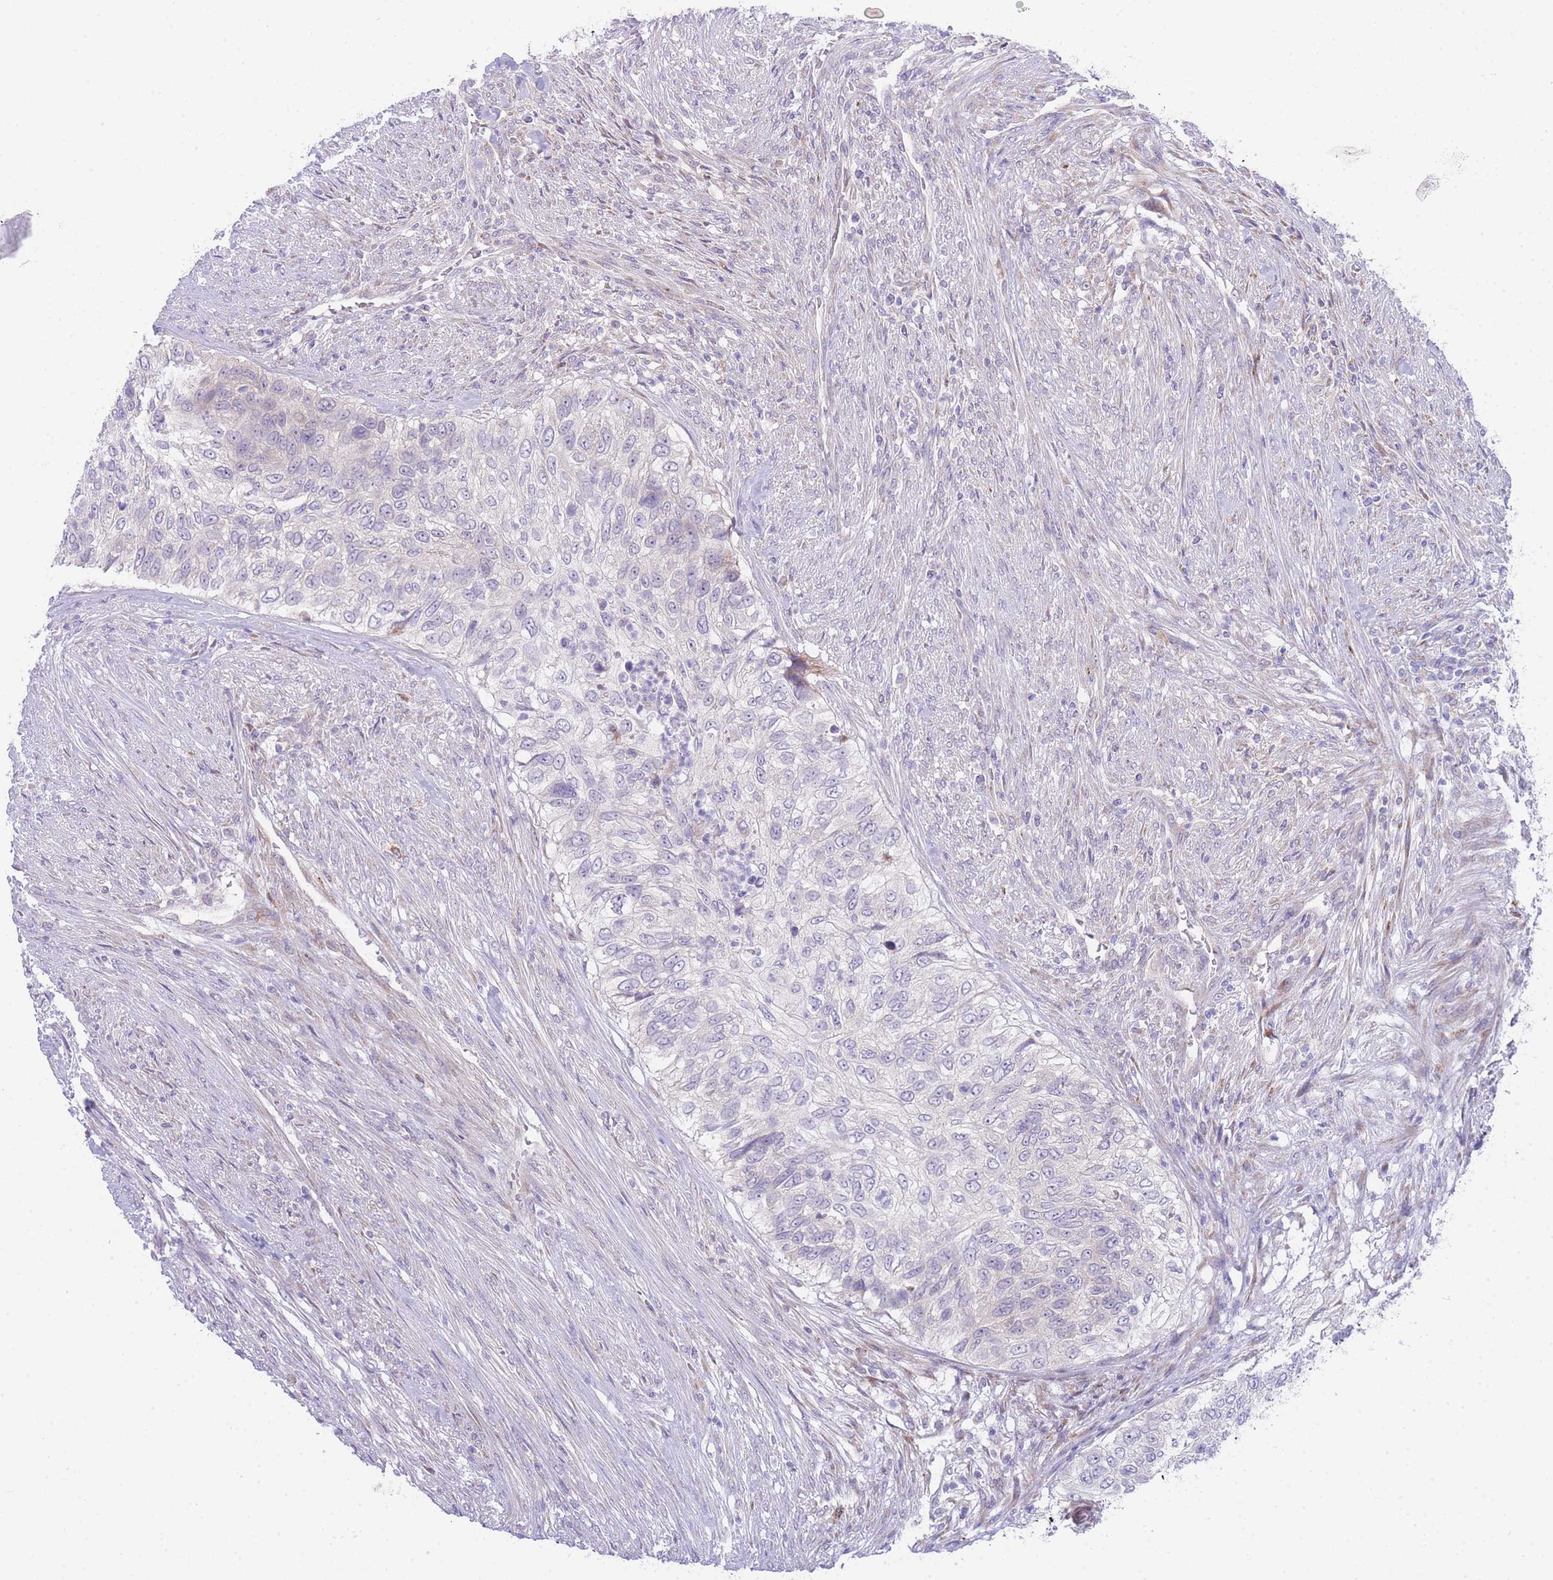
{"staining": {"intensity": "negative", "quantity": "none", "location": "none"}, "tissue": "urothelial cancer", "cell_type": "Tumor cells", "image_type": "cancer", "snomed": [{"axis": "morphology", "description": "Urothelial carcinoma, High grade"}, {"axis": "topography", "description": "Urinary bladder"}], "caption": "This is an IHC micrograph of urothelial carcinoma (high-grade). There is no expression in tumor cells.", "gene": "ZNF510", "patient": {"sex": "female", "age": 60}}